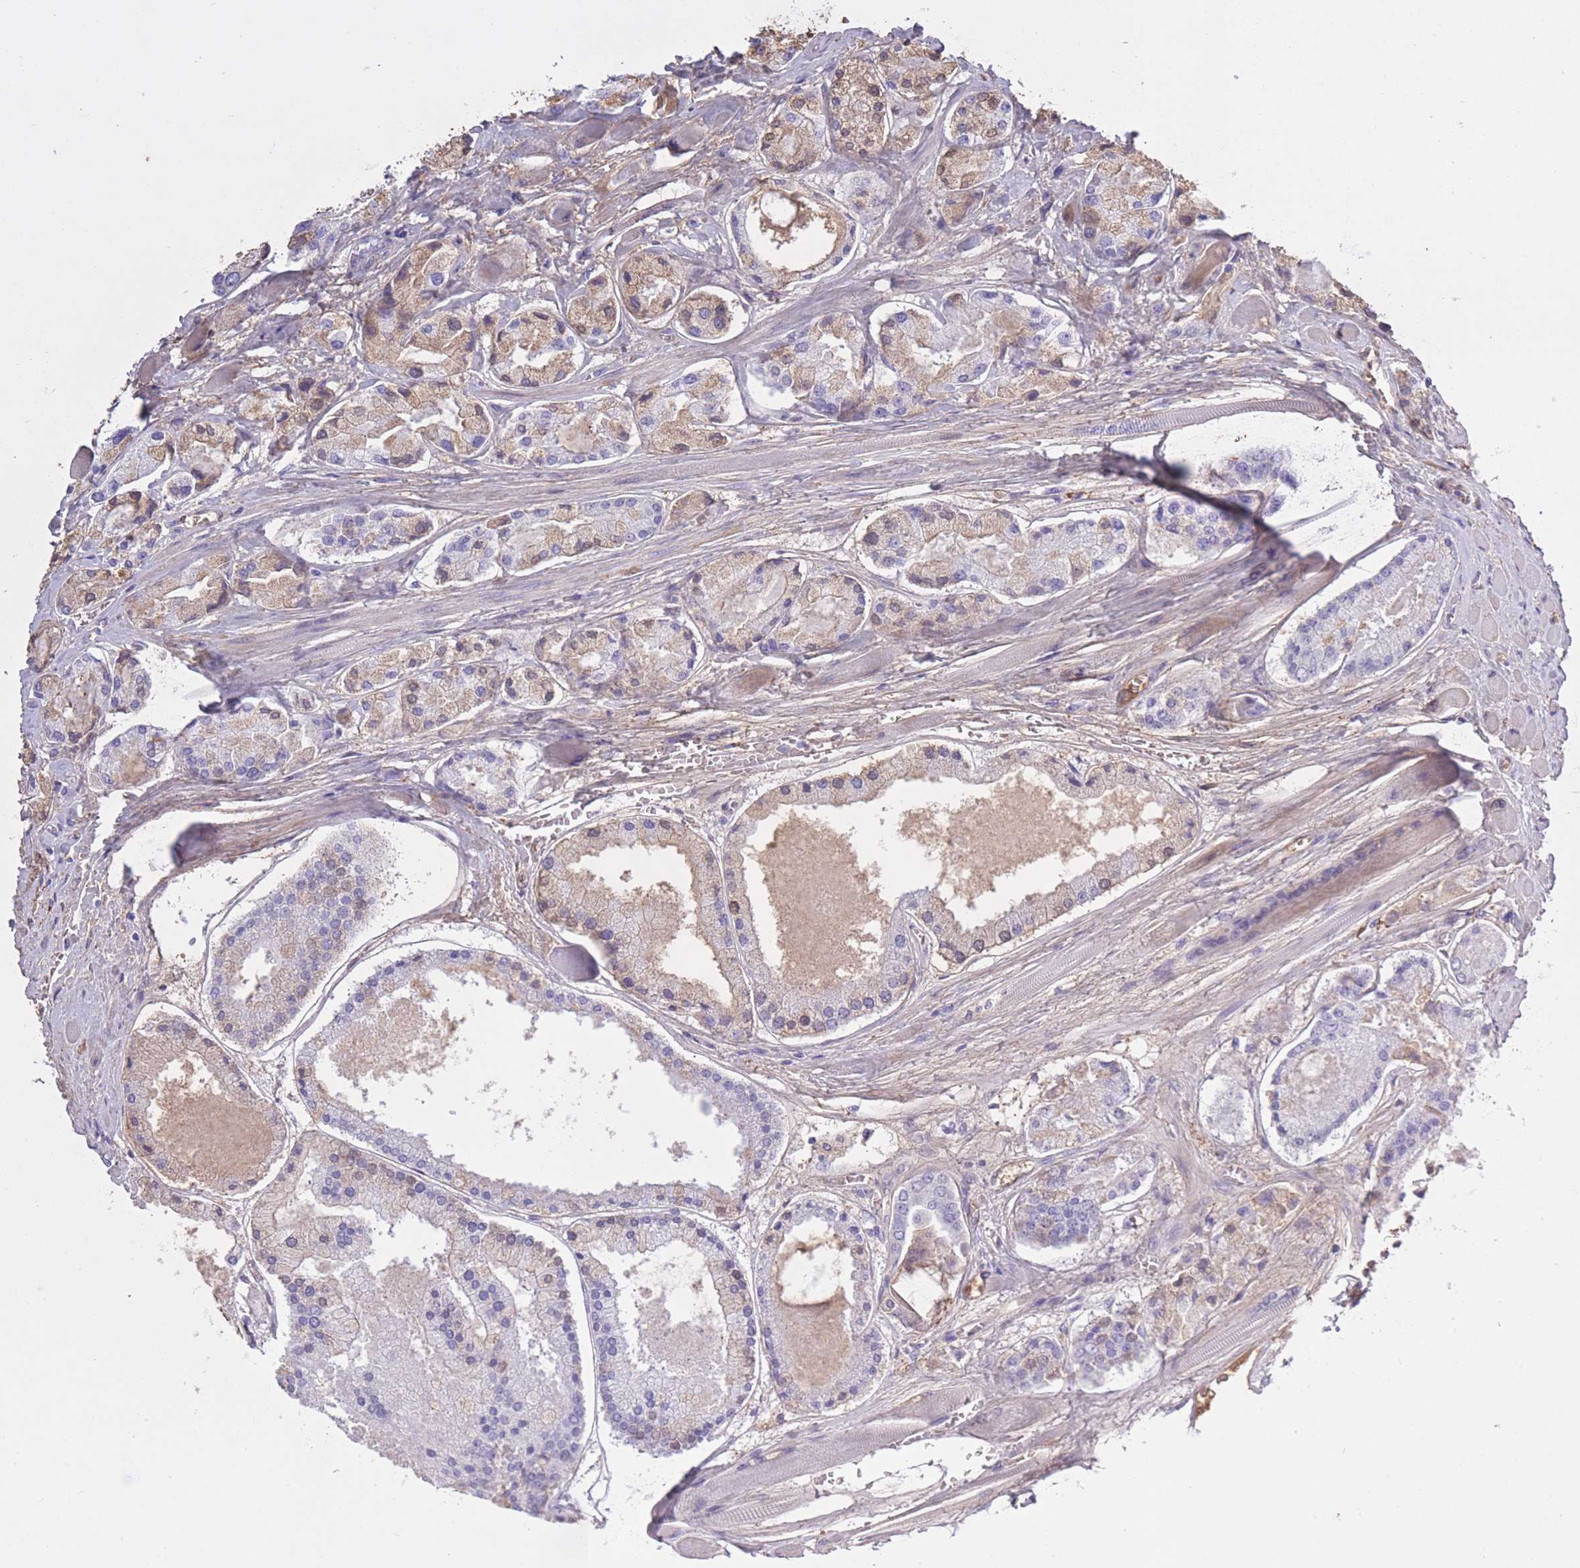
{"staining": {"intensity": "moderate", "quantity": "25%-75%", "location": "cytoplasmic/membranous"}, "tissue": "prostate cancer", "cell_type": "Tumor cells", "image_type": "cancer", "snomed": [{"axis": "morphology", "description": "Adenocarcinoma, High grade"}, {"axis": "topography", "description": "Prostate"}], "caption": "Moderate cytoplasmic/membranous expression for a protein is appreciated in approximately 25%-75% of tumor cells of prostate cancer using IHC.", "gene": "AP3S2", "patient": {"sex": "male", "age": 67}}